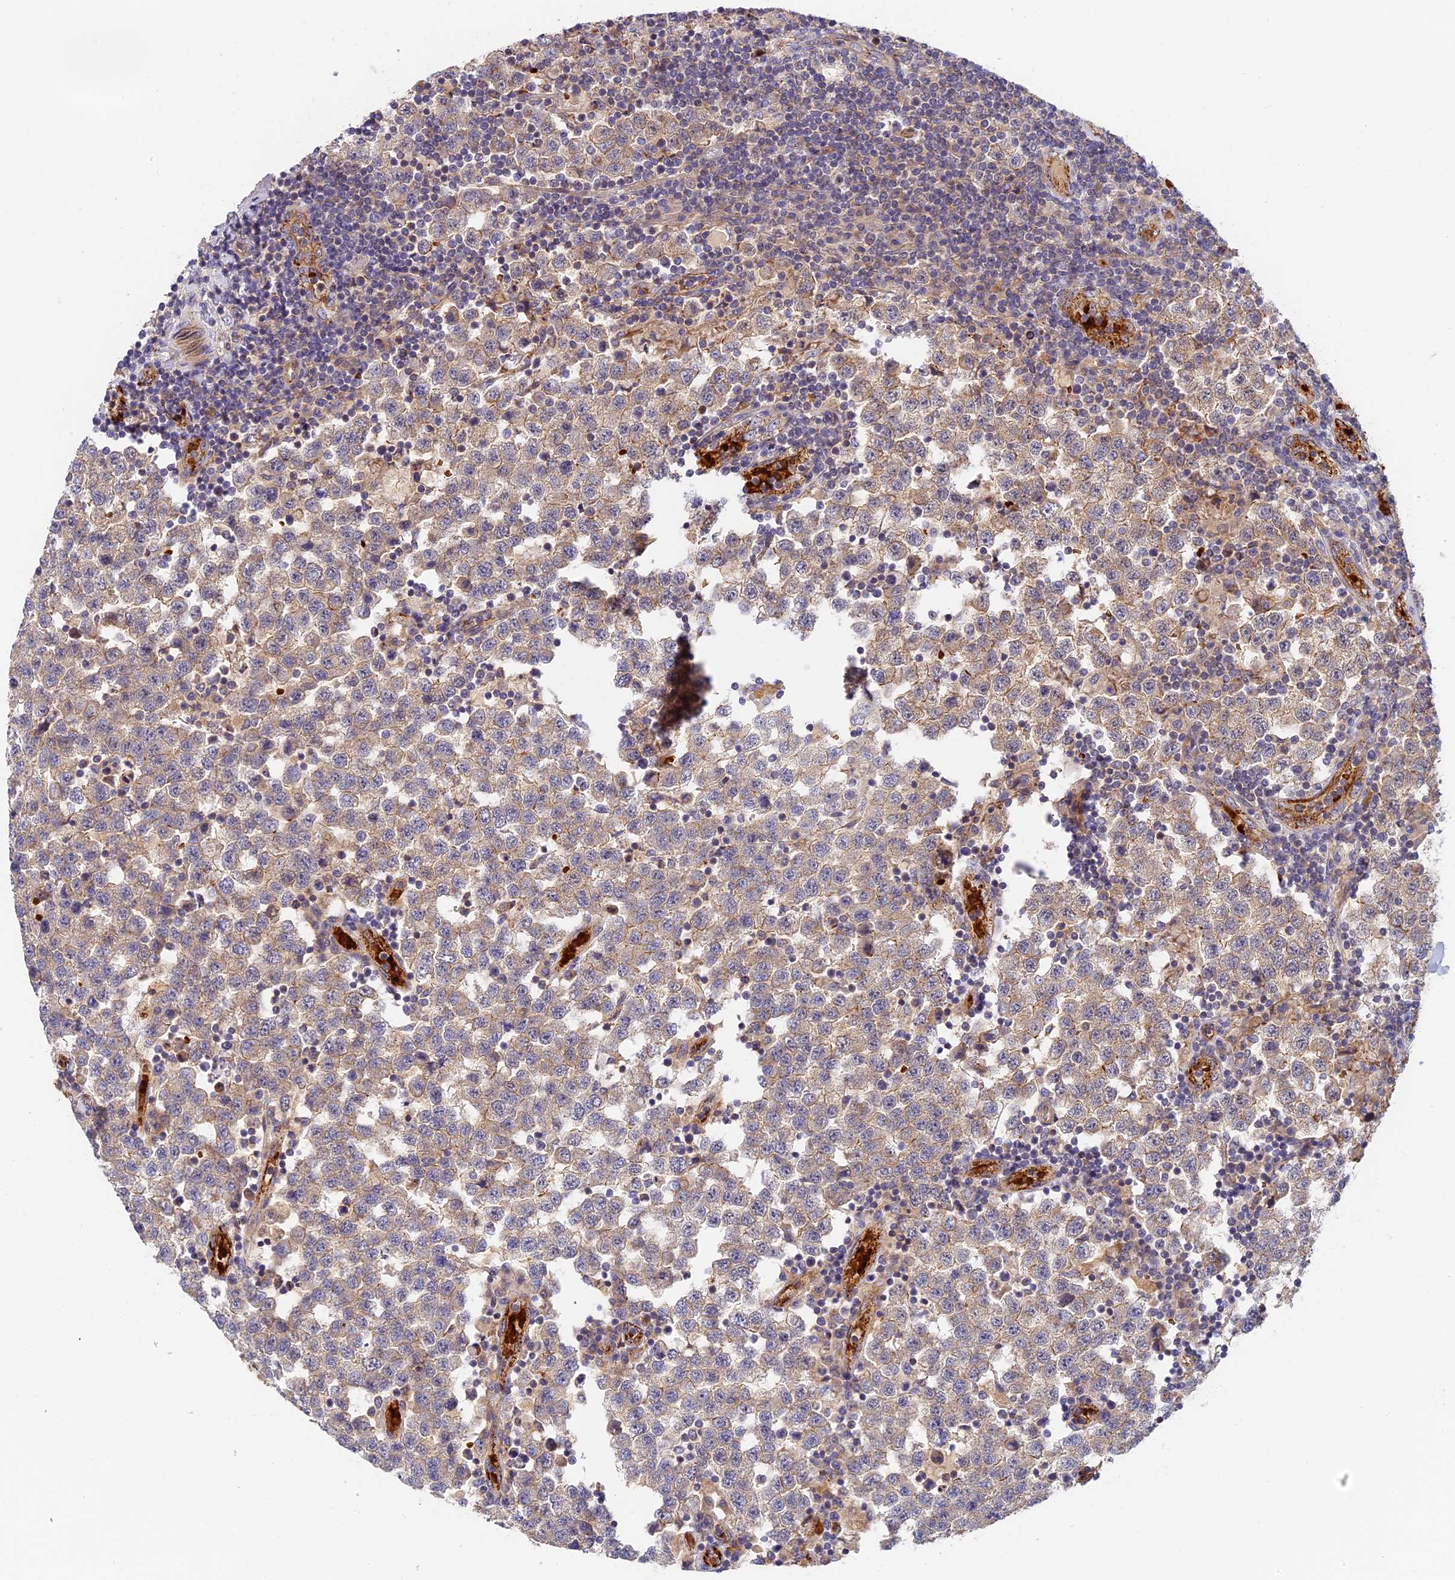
{"staining": {"intensity": "weak", "quantity": ">75%", "location": "cytoplasmic/membranous"}, "tissue": "testis cancer", "cell_type": "Tumor cells", "image_type": "cancer", "snomed": [{"axis": "morphology", "description": "Seminoma, NOS"}, {"axis": "topography", "description": "Testis"}], "caption": "An IHC histopathology image of tumor tissue is shown. Protein staining in brown highlights weak cytoplasmic/membranous positivity in testis cancer within tumor cells. The staining is performed using DAB brown chromogen to label protein expression. The nuclei are counter-stained blue using hematoxylin.", "gene": "MISP3", "patient": {"sex": "male", "age": 34}}